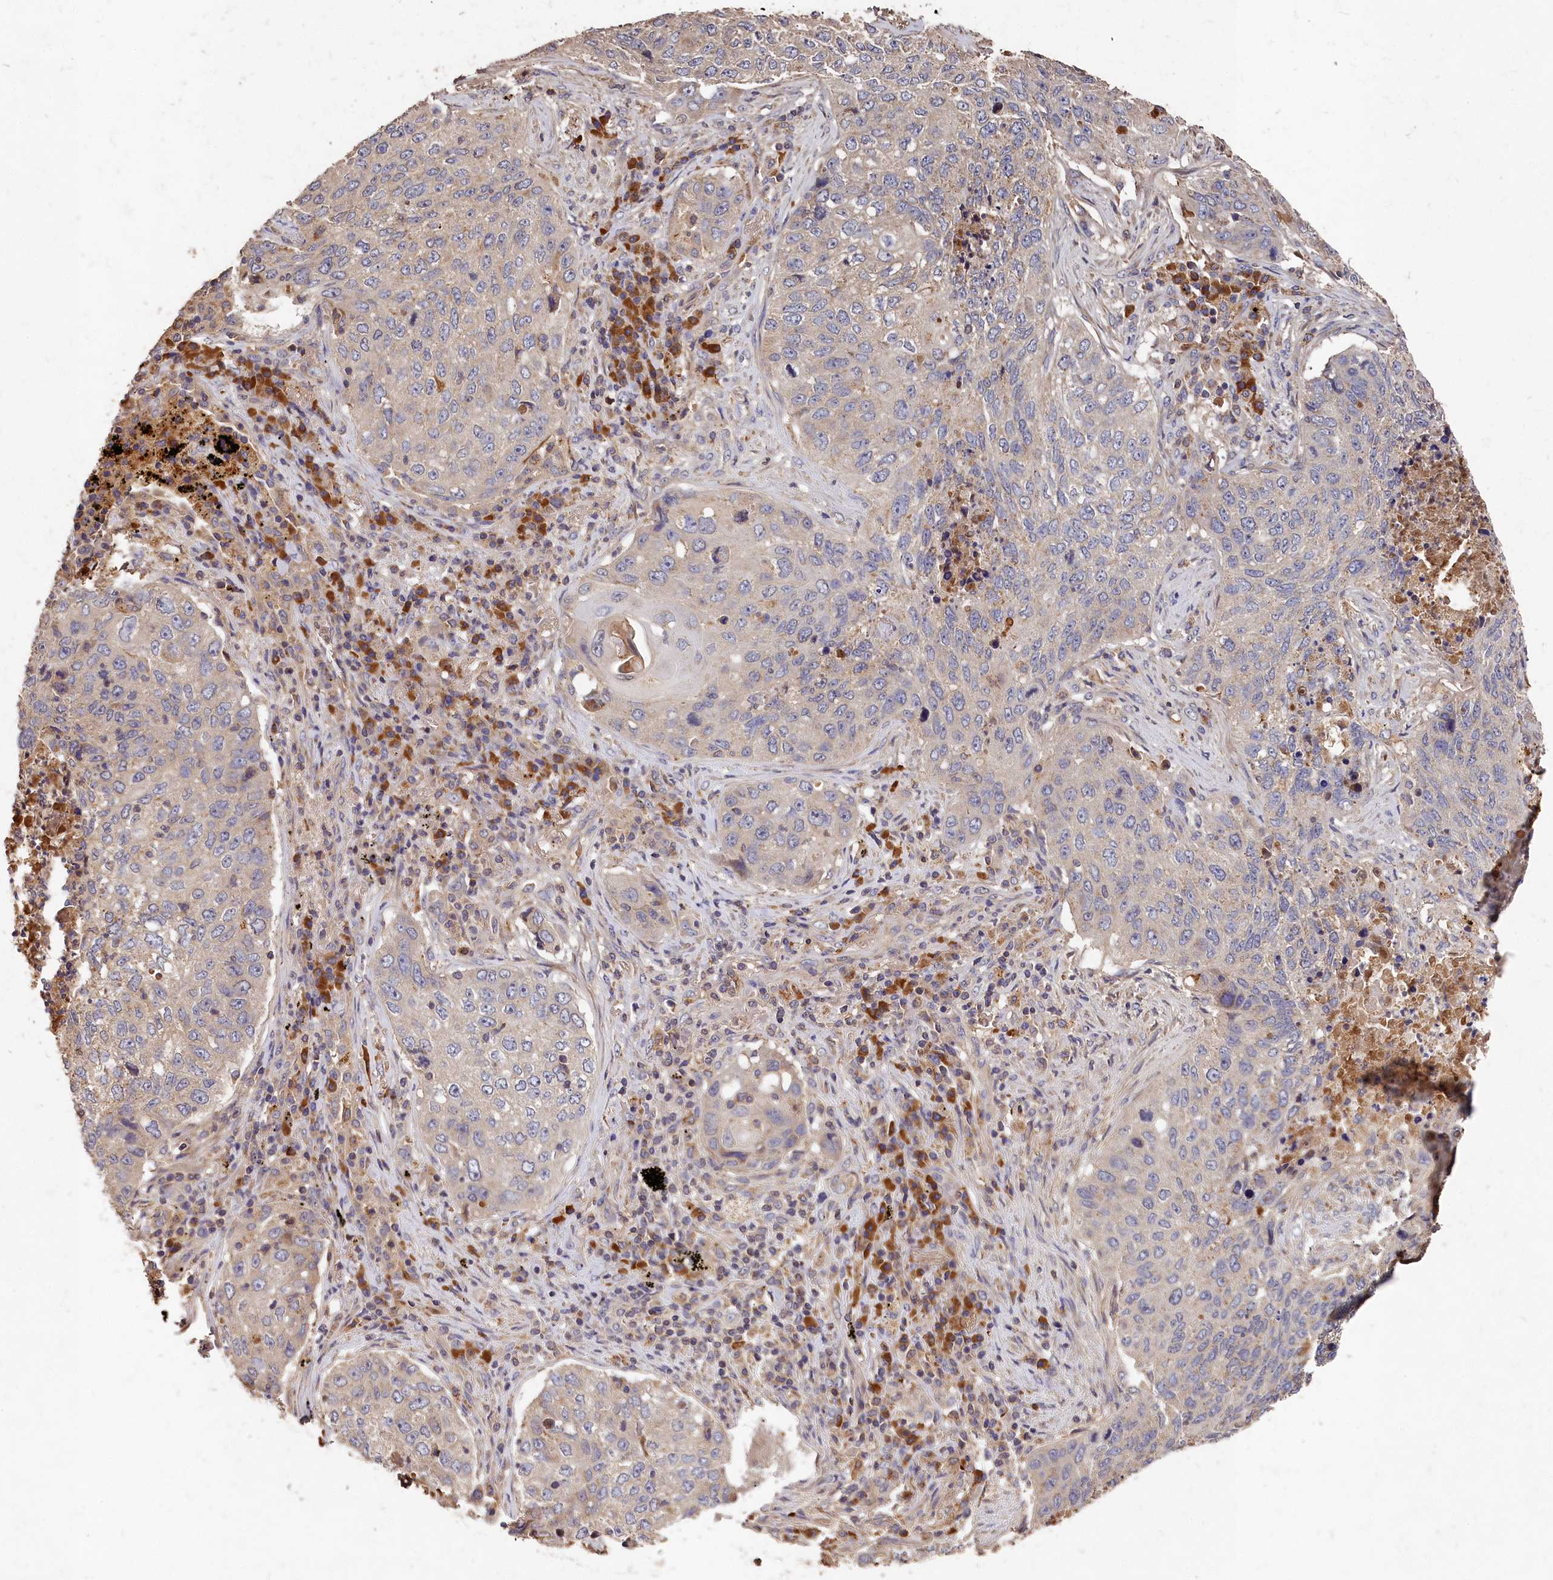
{"staining": {"intensity": "negative", "quantity": "none", "location": "none"}, "tissue": "lung cancer", "cell_type": "Tumor cells", "image_type": "cancer", "snomed": [{"axis": "morphology", "description": "Squamous cell carcinoma, NOS"}, {"axis": "topography", "description": "Lung"}], "caption": "IHC image of neoplastic tissue: human lung cancer stained with DAB (3,3'-diaminobenzidine) displays no significant protein staining in tumor cells.", "gene": "DHRS11", "patient": {"sex": "female", "age": 63}}